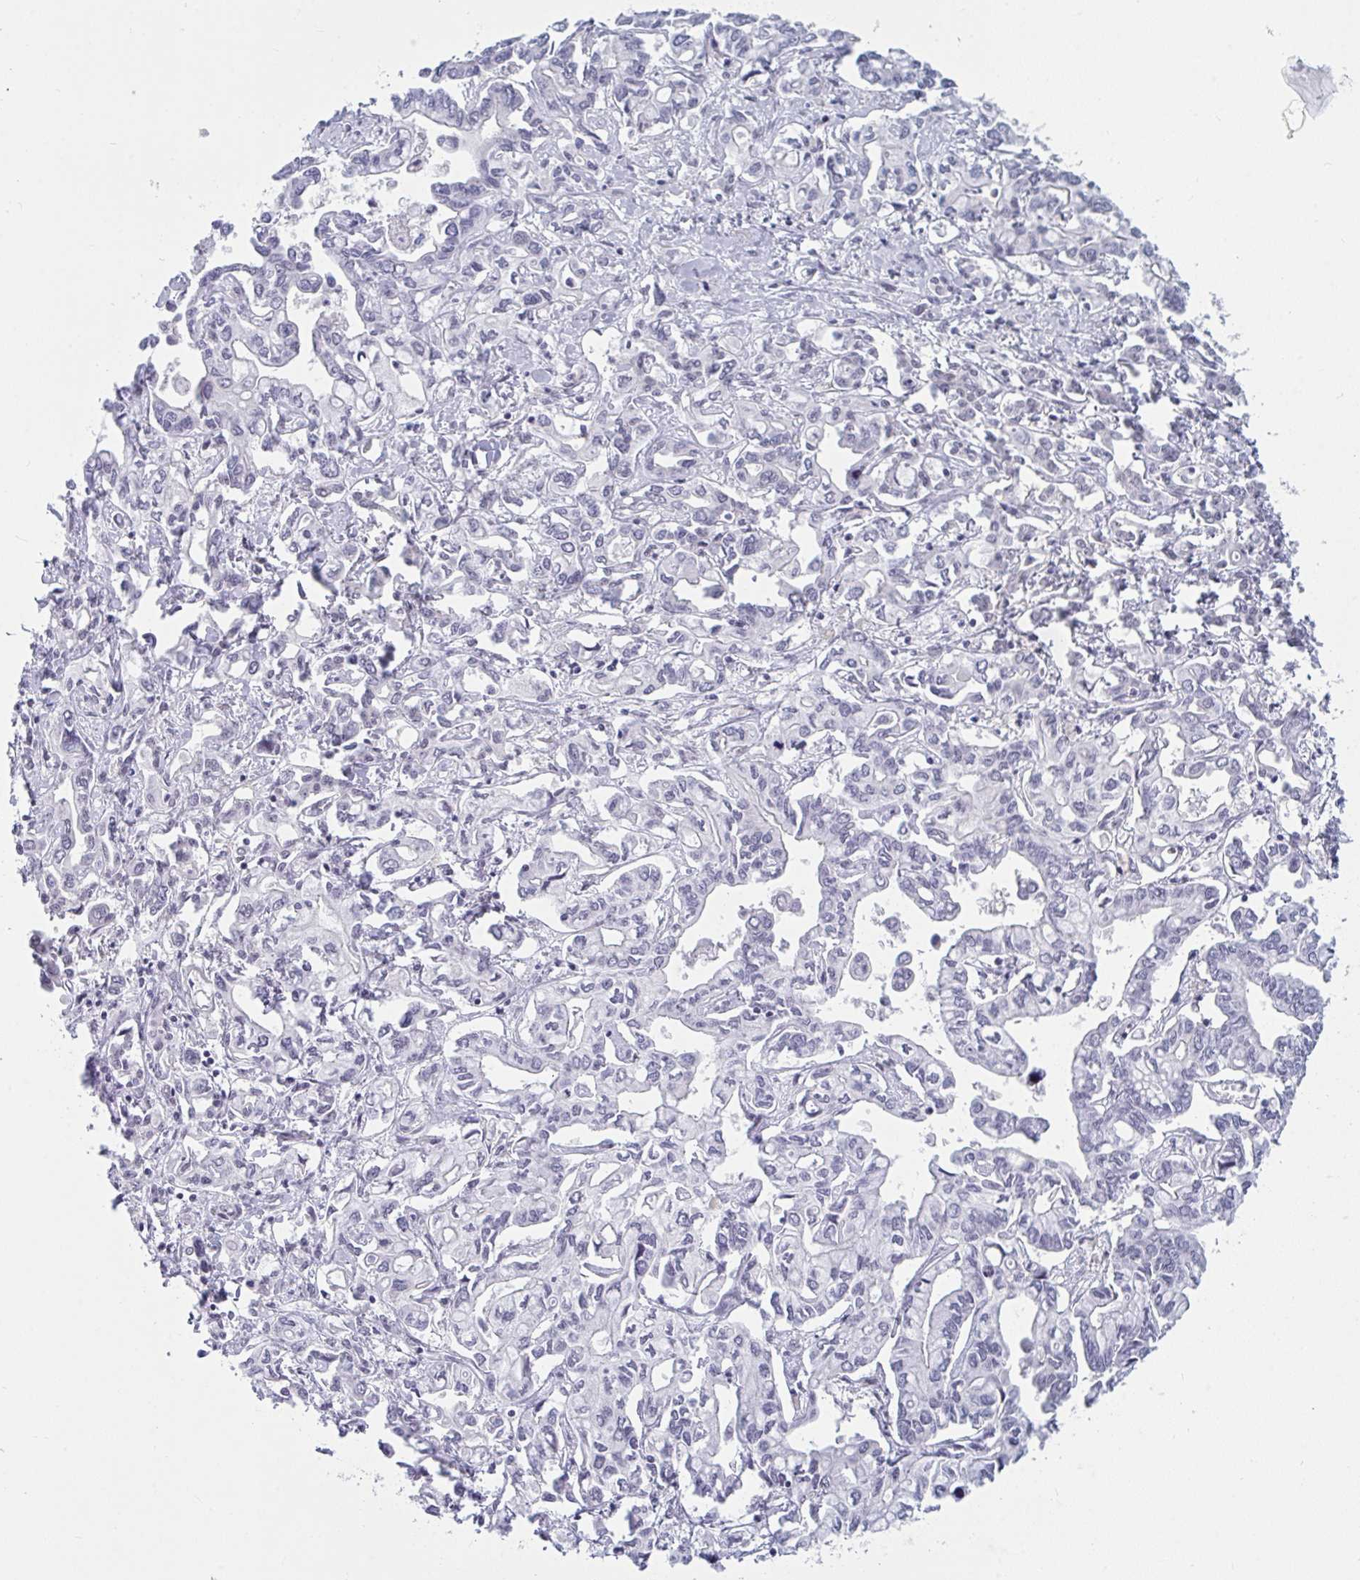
{"staining": {"intensity": "negative", "quantity": "none", "location": "none"}, "tissue": "liver cancer", "cell_type": "Tumor cells", "image_type": "cancer", "snomed": [{"axis": "morphology", "description": "Cholangiocarcinoma"}, {"axis": "topography", "description": "Liver"}], "caption": "Tumor cells show no significant protein positivity in liver cholangiocarcinoma.", "gene": "PRR14", "patient": {"sex": "female", "age": 64}}